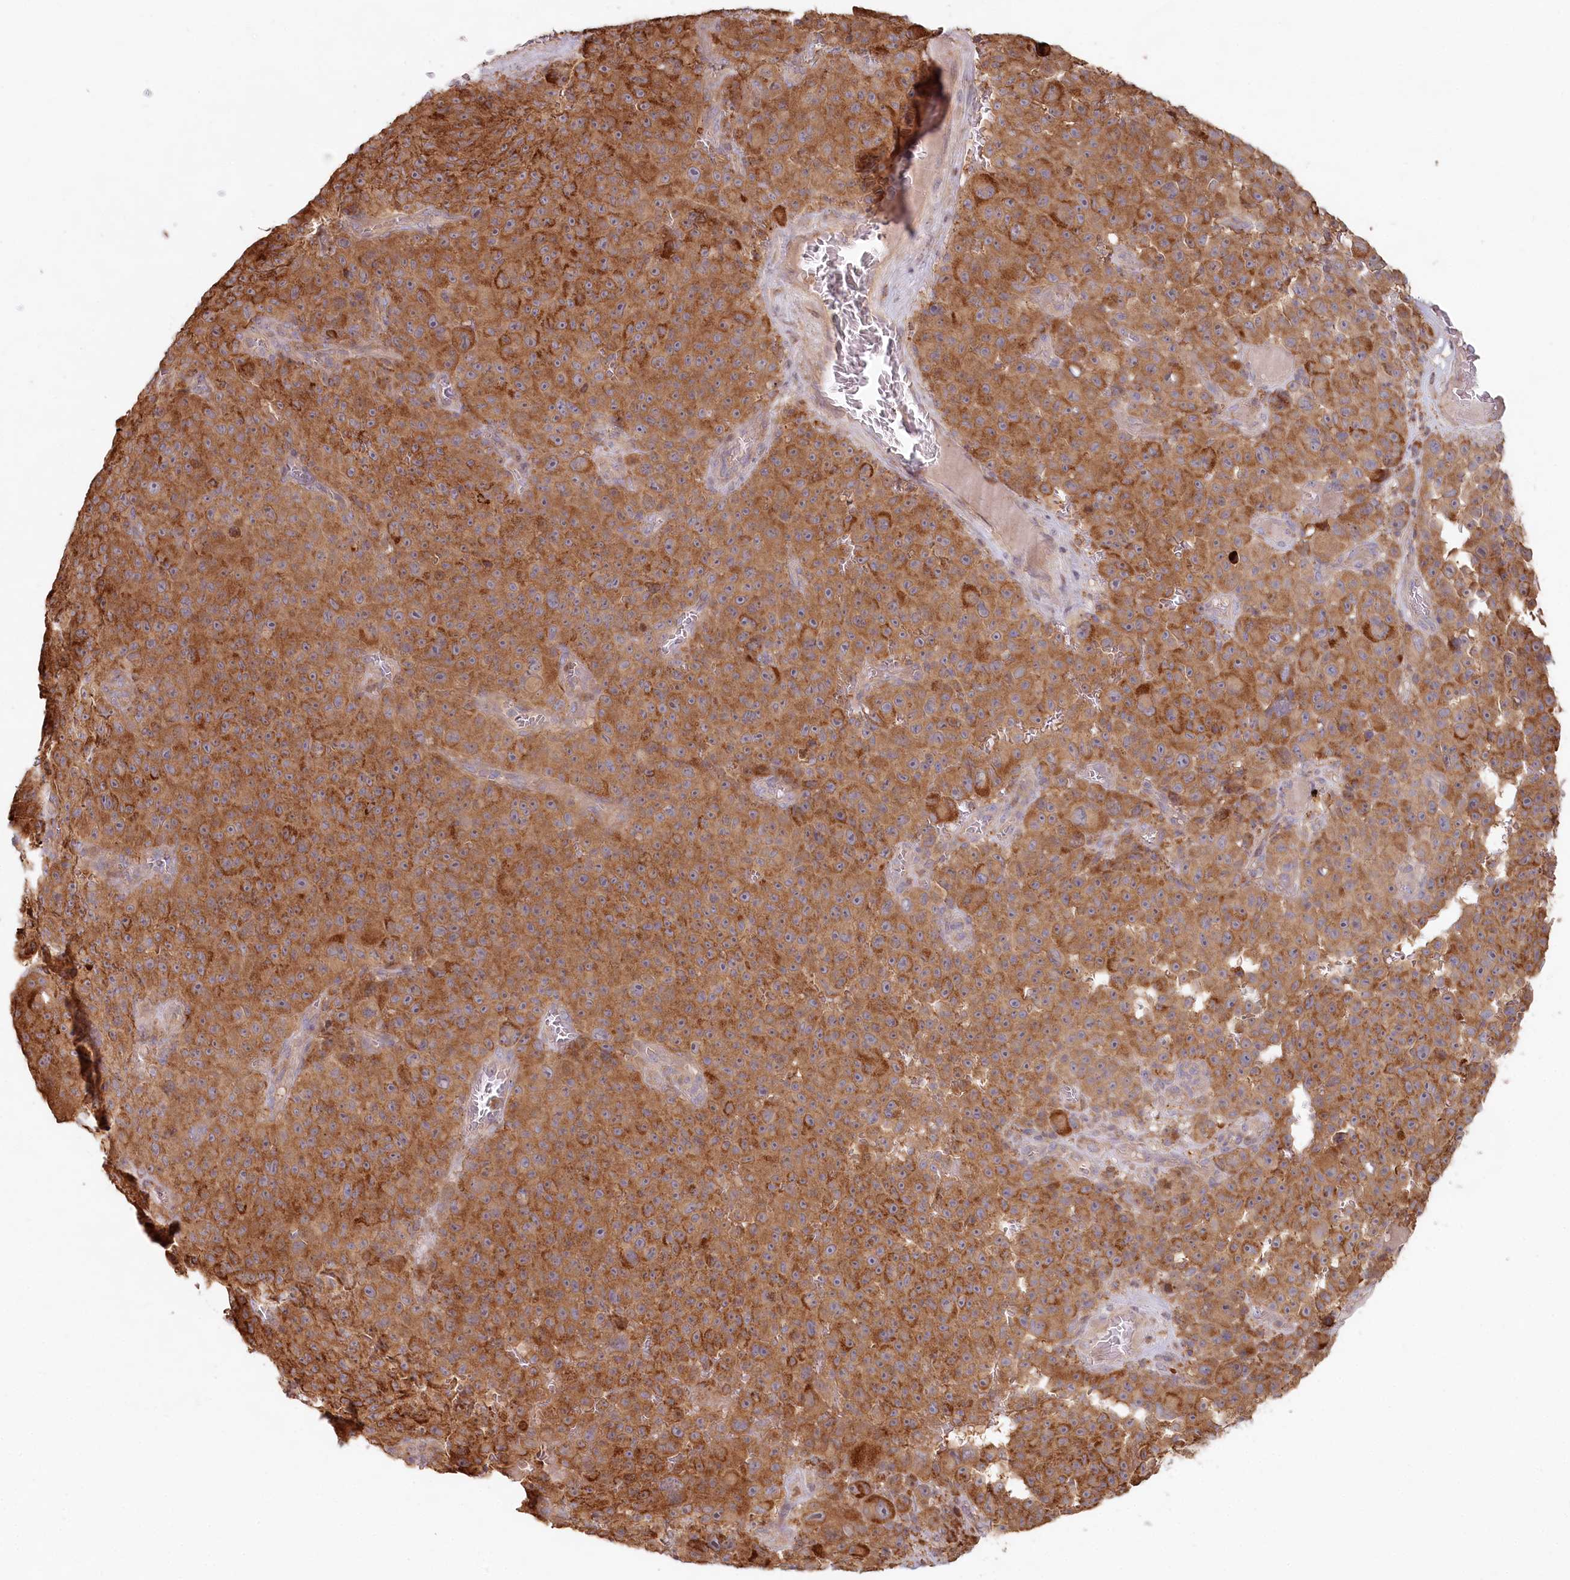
{"staining": {"intensity": "moderate", "quantity": ">75%", "location": "cytoplasmic/membranous"}, "tissue": "melanoma", "cell_type": "Tumor cells", "image_type": "cancer", "snomed": [{"axis": "morphology", "description": "Malignant melanoma, NOS"}, {"axis": "topography", "description": "Skin"}], "caption": "A micrograph of human melanoma stained for a protein exhibits moderate cytoplasmic/membranous brown staining in tumor cells.", "gene": "HAL", "patient": {"sex": "female", "age": 82}}